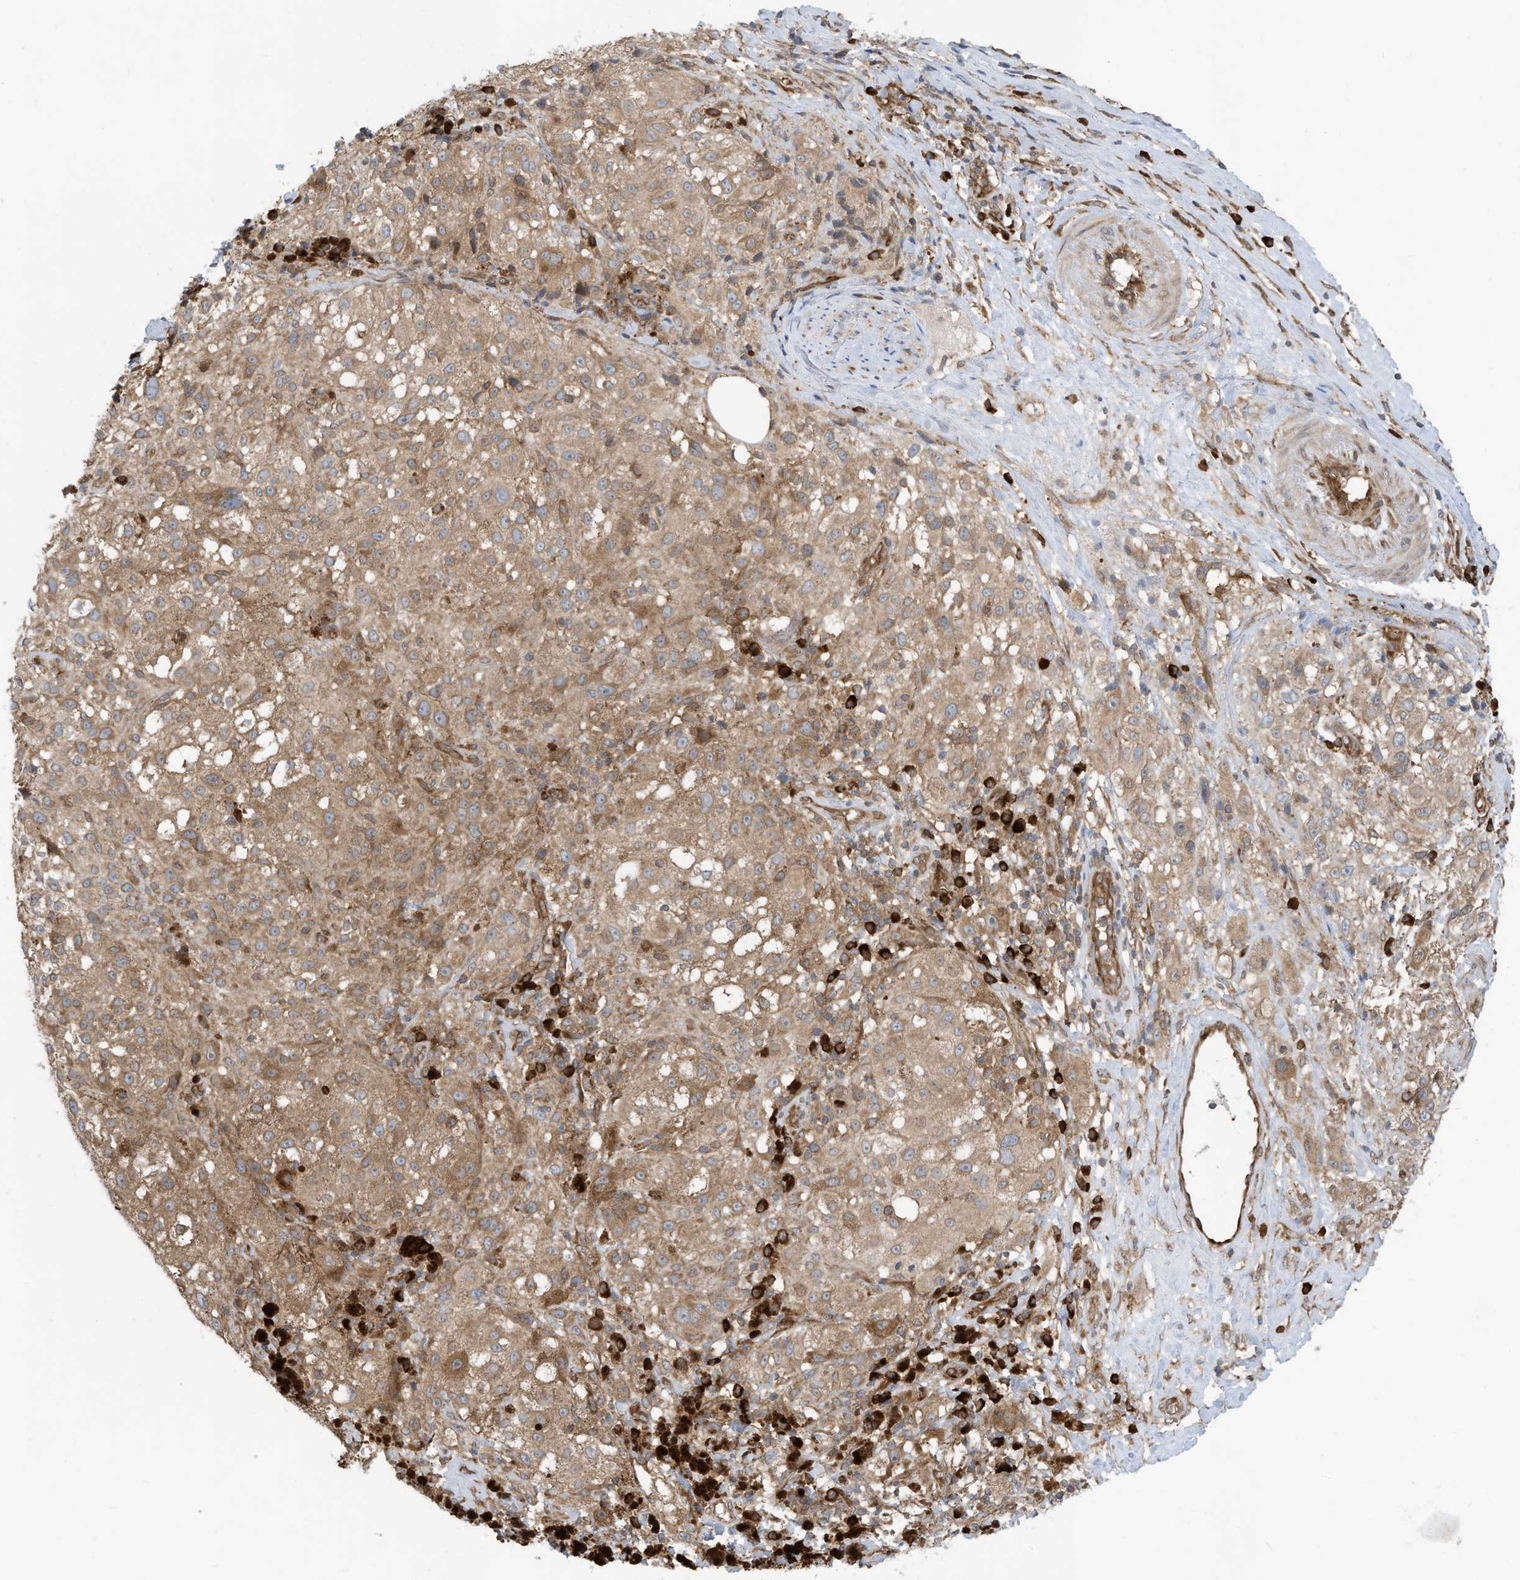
{"staining": {"intensity": "moderate", "quantity": ">75%", "location": "cytoplasmic/membranous"}, "tissue": "melanoma", "cell_type": "Tumor cells", "image_type": "cancer", "snomed": [{"axis": "morphology", "description": "Necrosis, NOS"}, {"axis": "morphology", "description": "Malignant melanoma, NOS"}, {"axis": "topography", "description": "Skin"}], "caption": "High-magnification brightfield microscopy of malignant melanoma stained with DAB (brown) and counterstained with hematoxylin (blue). tumor cells exhibit moderate cytoplasmic/membranous positivity is seen in approximately>75% of cells.", "gene": "USE1", "patient": {"sex": "female", "age": 87}}